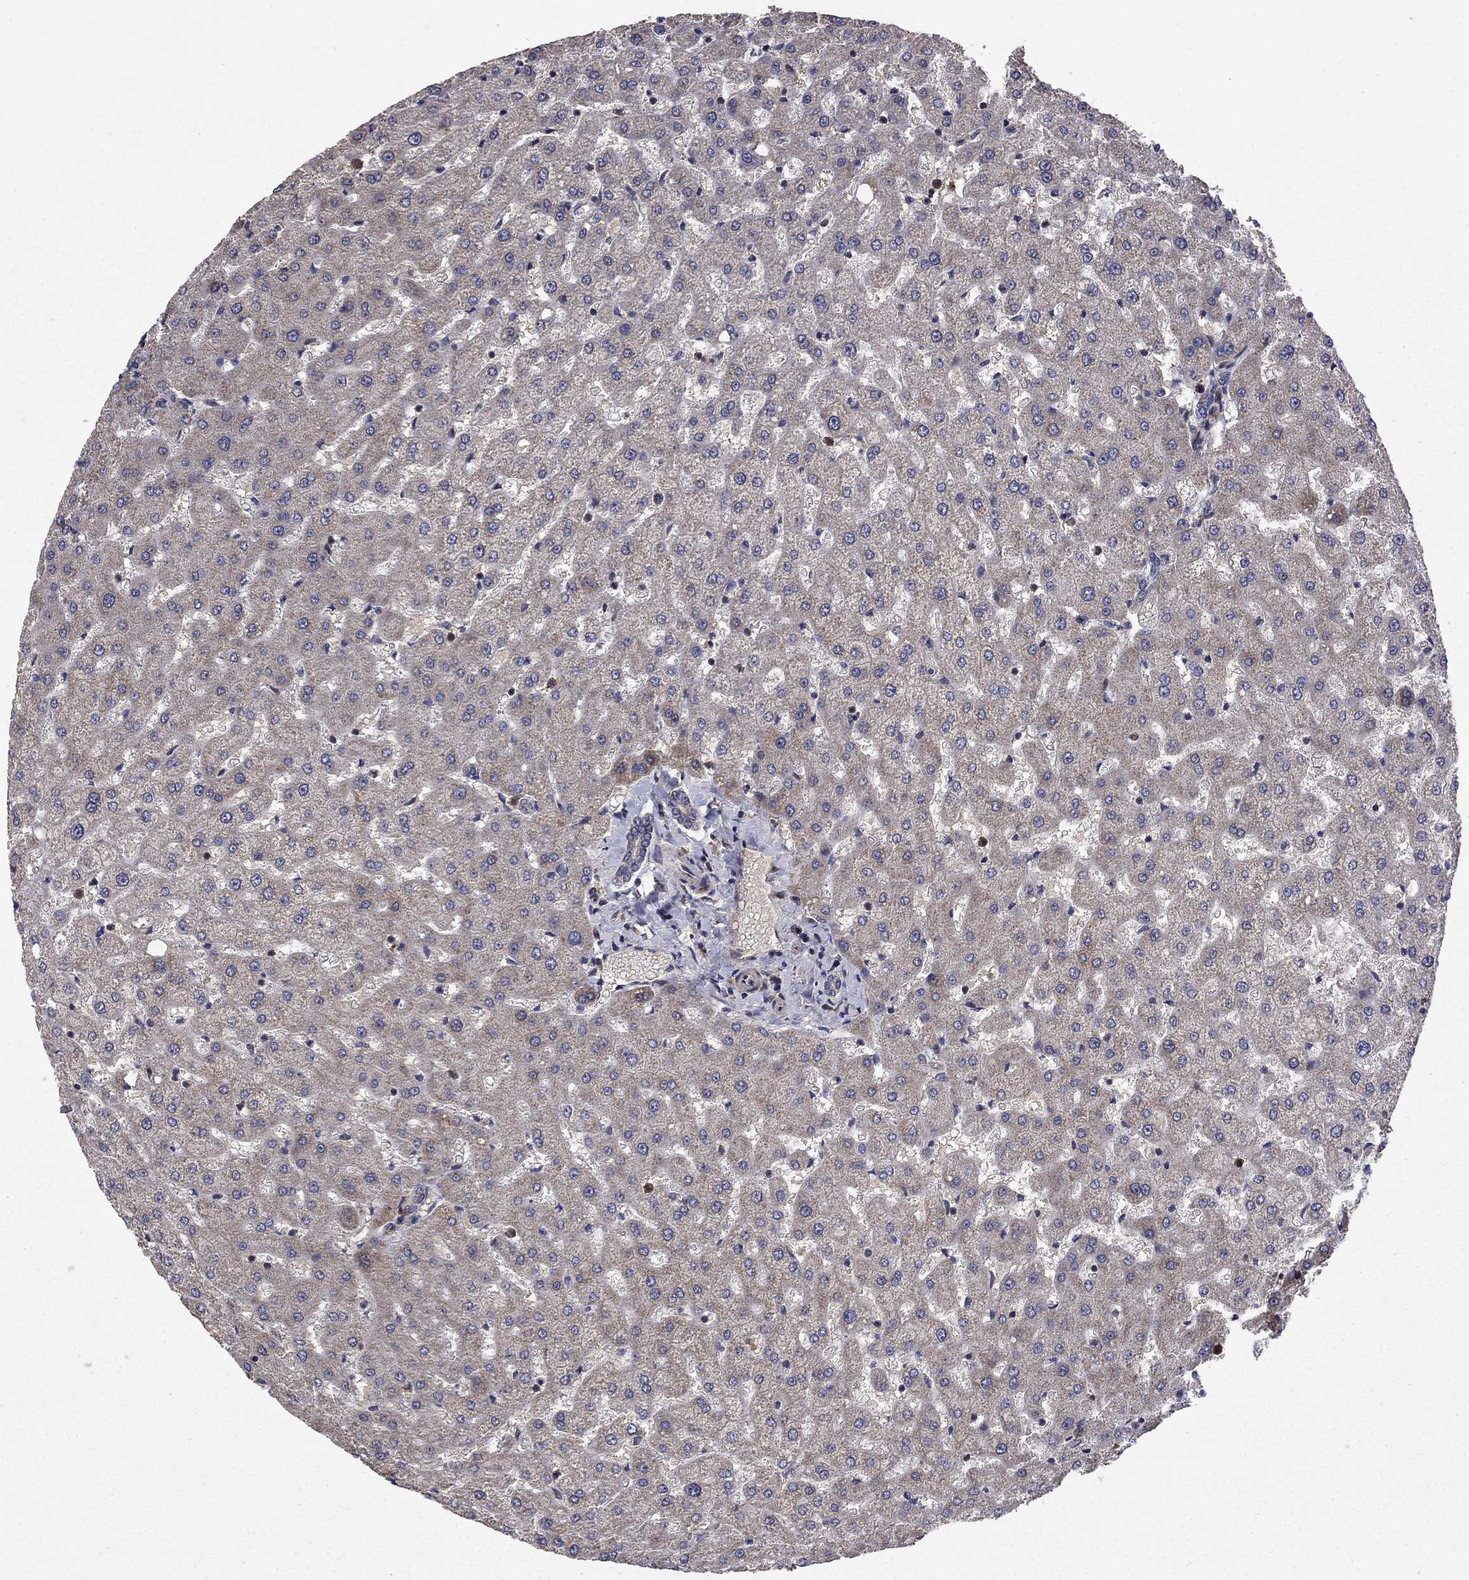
{"staining": {"intensity": "negative", "quantity": "none", "location": "none"}, "tissue": "liver", "cell_type": "Cholangiocytes", "image_type": "normal", "snomed": [{"axis": "morphology", "description": "Normal tissue, NOS"}, {"axis": "topography", "description": "Liver"}], "caption": "Immunohistochemistry (IHC) of normal human liver shows no positivity in cholangiocytes.", "gene": "HDAC4", "patient": {"sex": "female", "age": 50}}